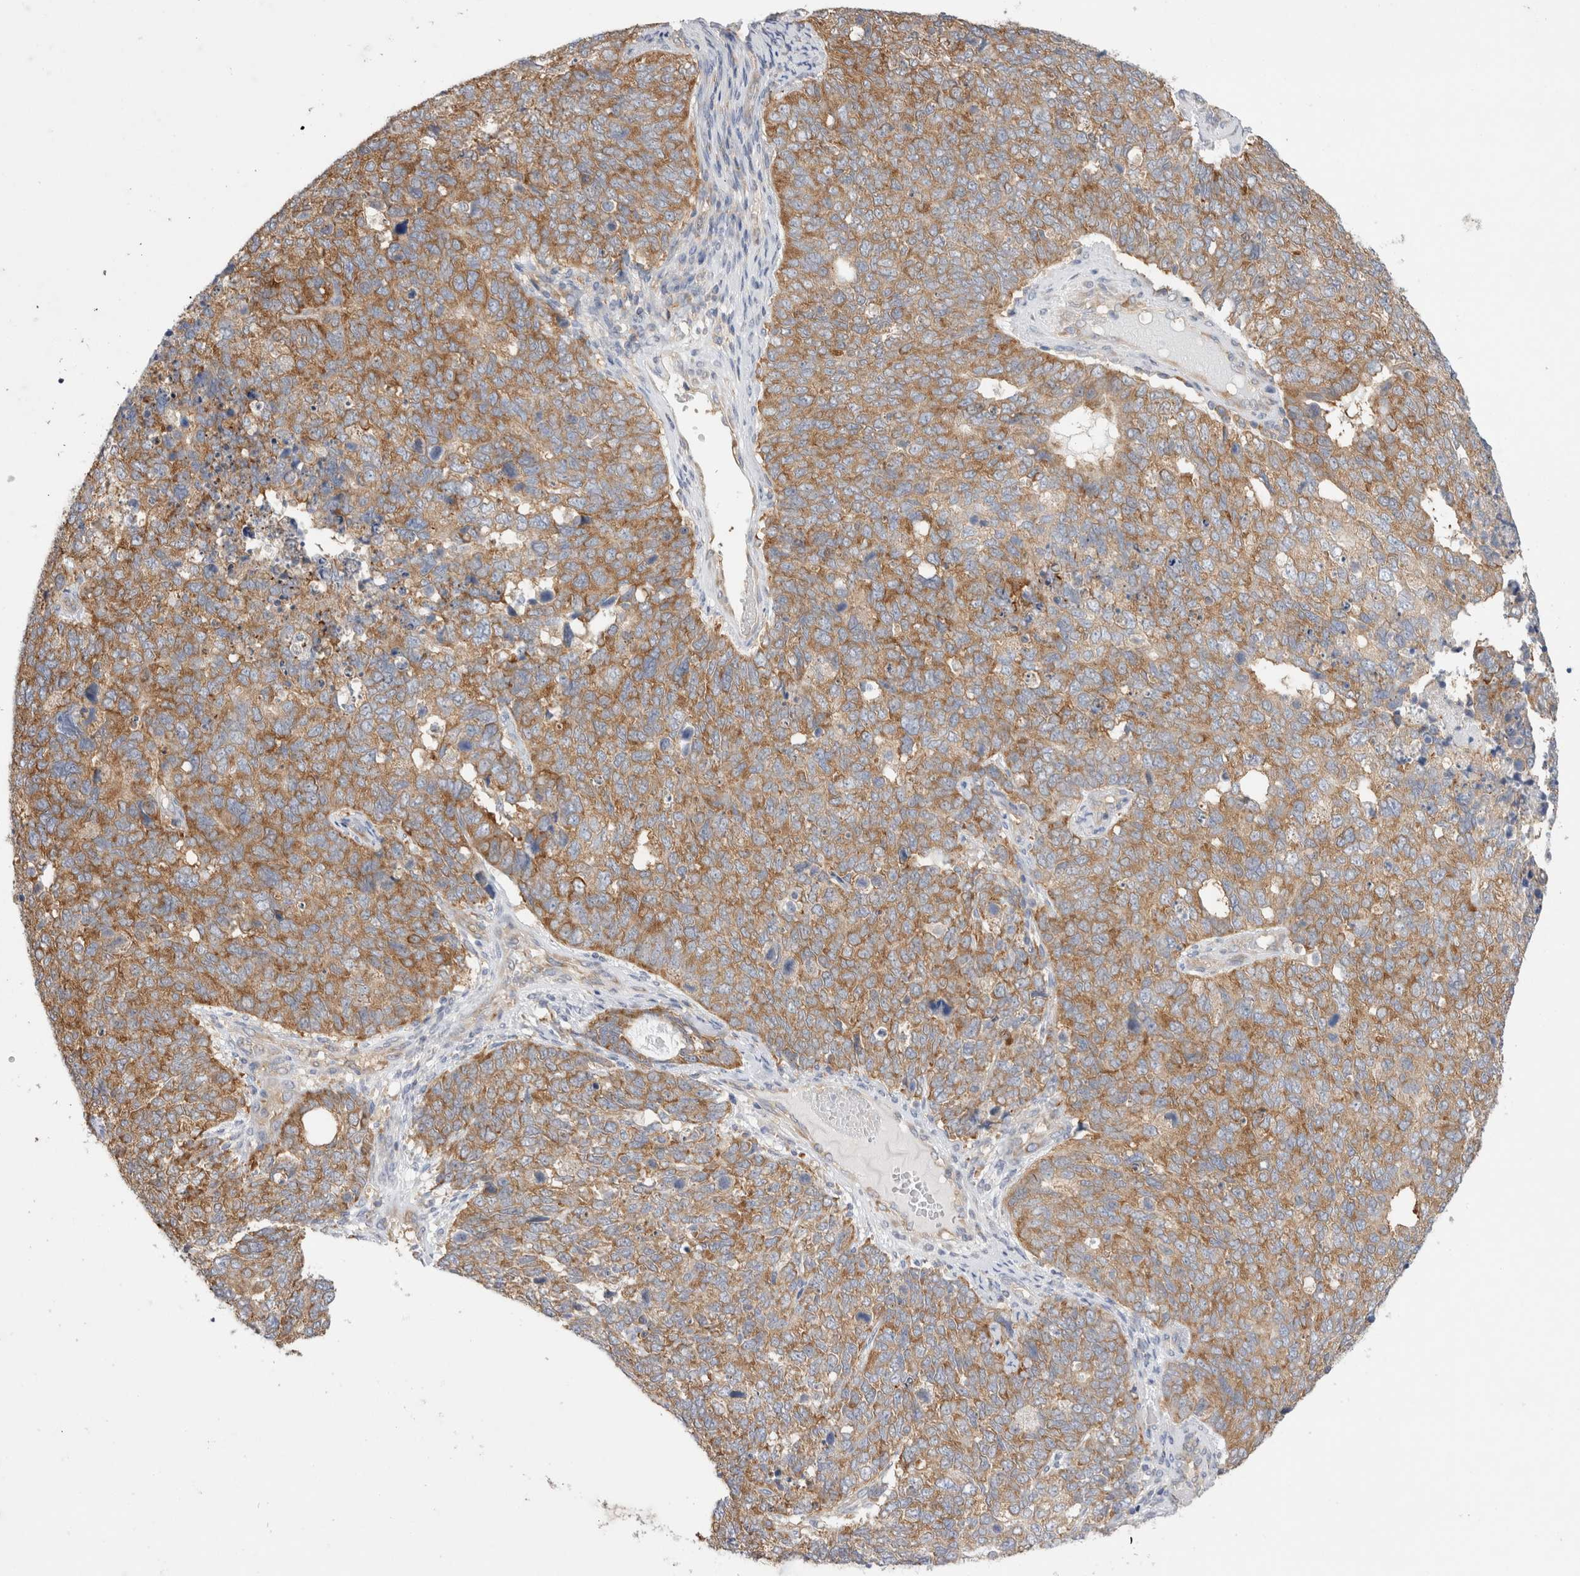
{"staining": {"intensity": "moderate", "quantity": ">75%", "location": "cytoplasmic/membranous"}, "tissue": "cervical cancer", "cell_type": "Tumor cells", "image_type": "cancer", "snomed": [{"axis": "morphology", "description": "Squamous cell carcinoma, NOS"}, {"axis": "topography", "description": "Cervix"}], "caption": "The immunohistochemical stain shows moderate cytoplasmic/membranous positivity in tumor cells of cervical squamous cell carcinoma tissue. (IHC, brightfield microscopy, high magnification).", "gene": "ZNF23", "patient": {"sex": "female", "age": 63}}